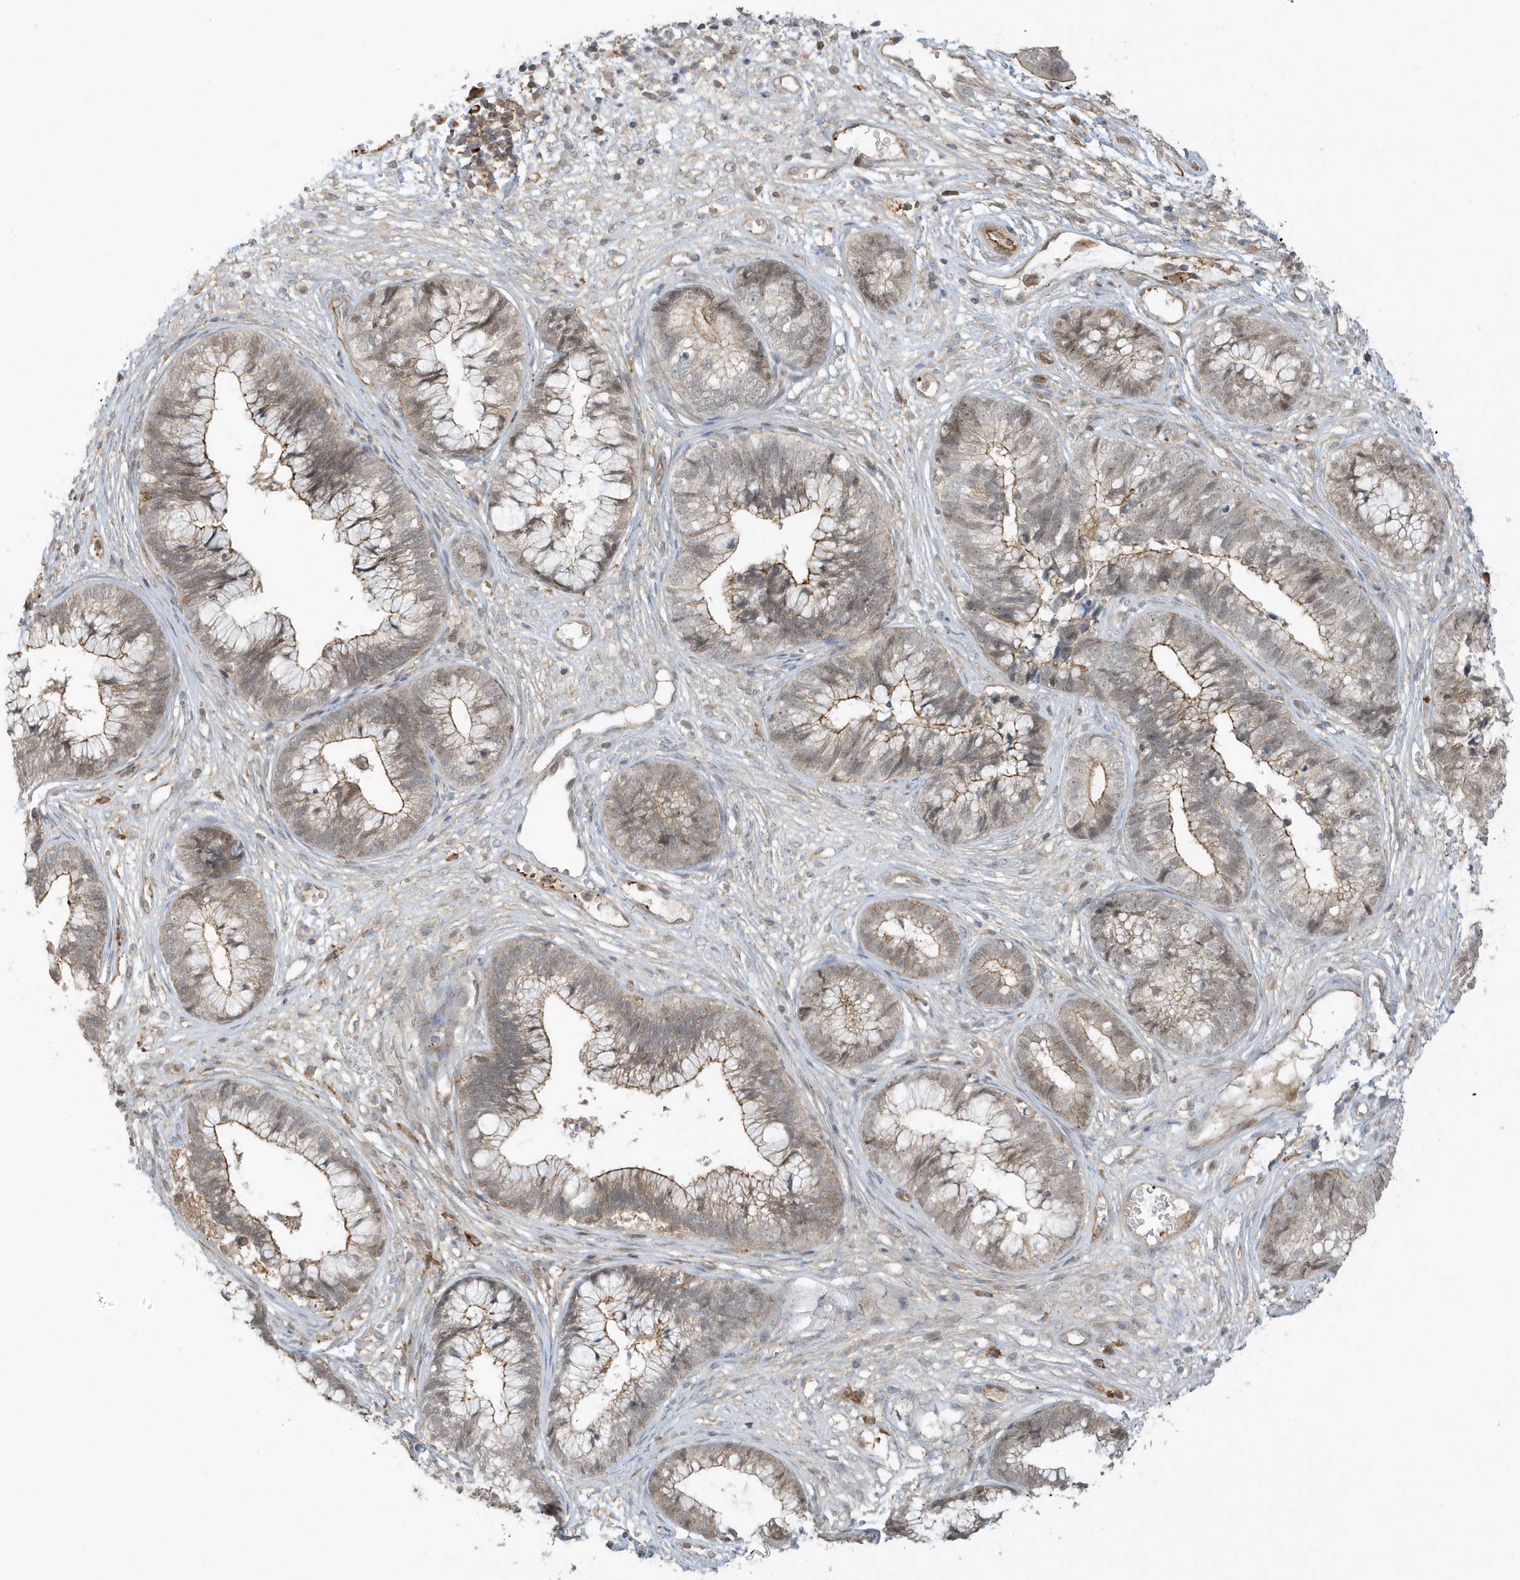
{"staining": {"intensity": "moderate", "quantity": "25%-75%", "location": "cytoplasmic/membranous"}, "tissue": "cervical cancer", "cell_type": "Tumor cells", "image_type": "cancer", "snomed": [{"axis": "morphology", "description": "Adenocarcinoma, NOS"}, {"axis": "topography", "description": "Cervix"}], "caption": "A micrograph of human cervical adenocarcinoma stained for a protein shows moderate cytoplasmic/membranous brown staining in tumor cells.", "gene": "ZBTB8A", "patient": {"sex": "female", "age": 44}}